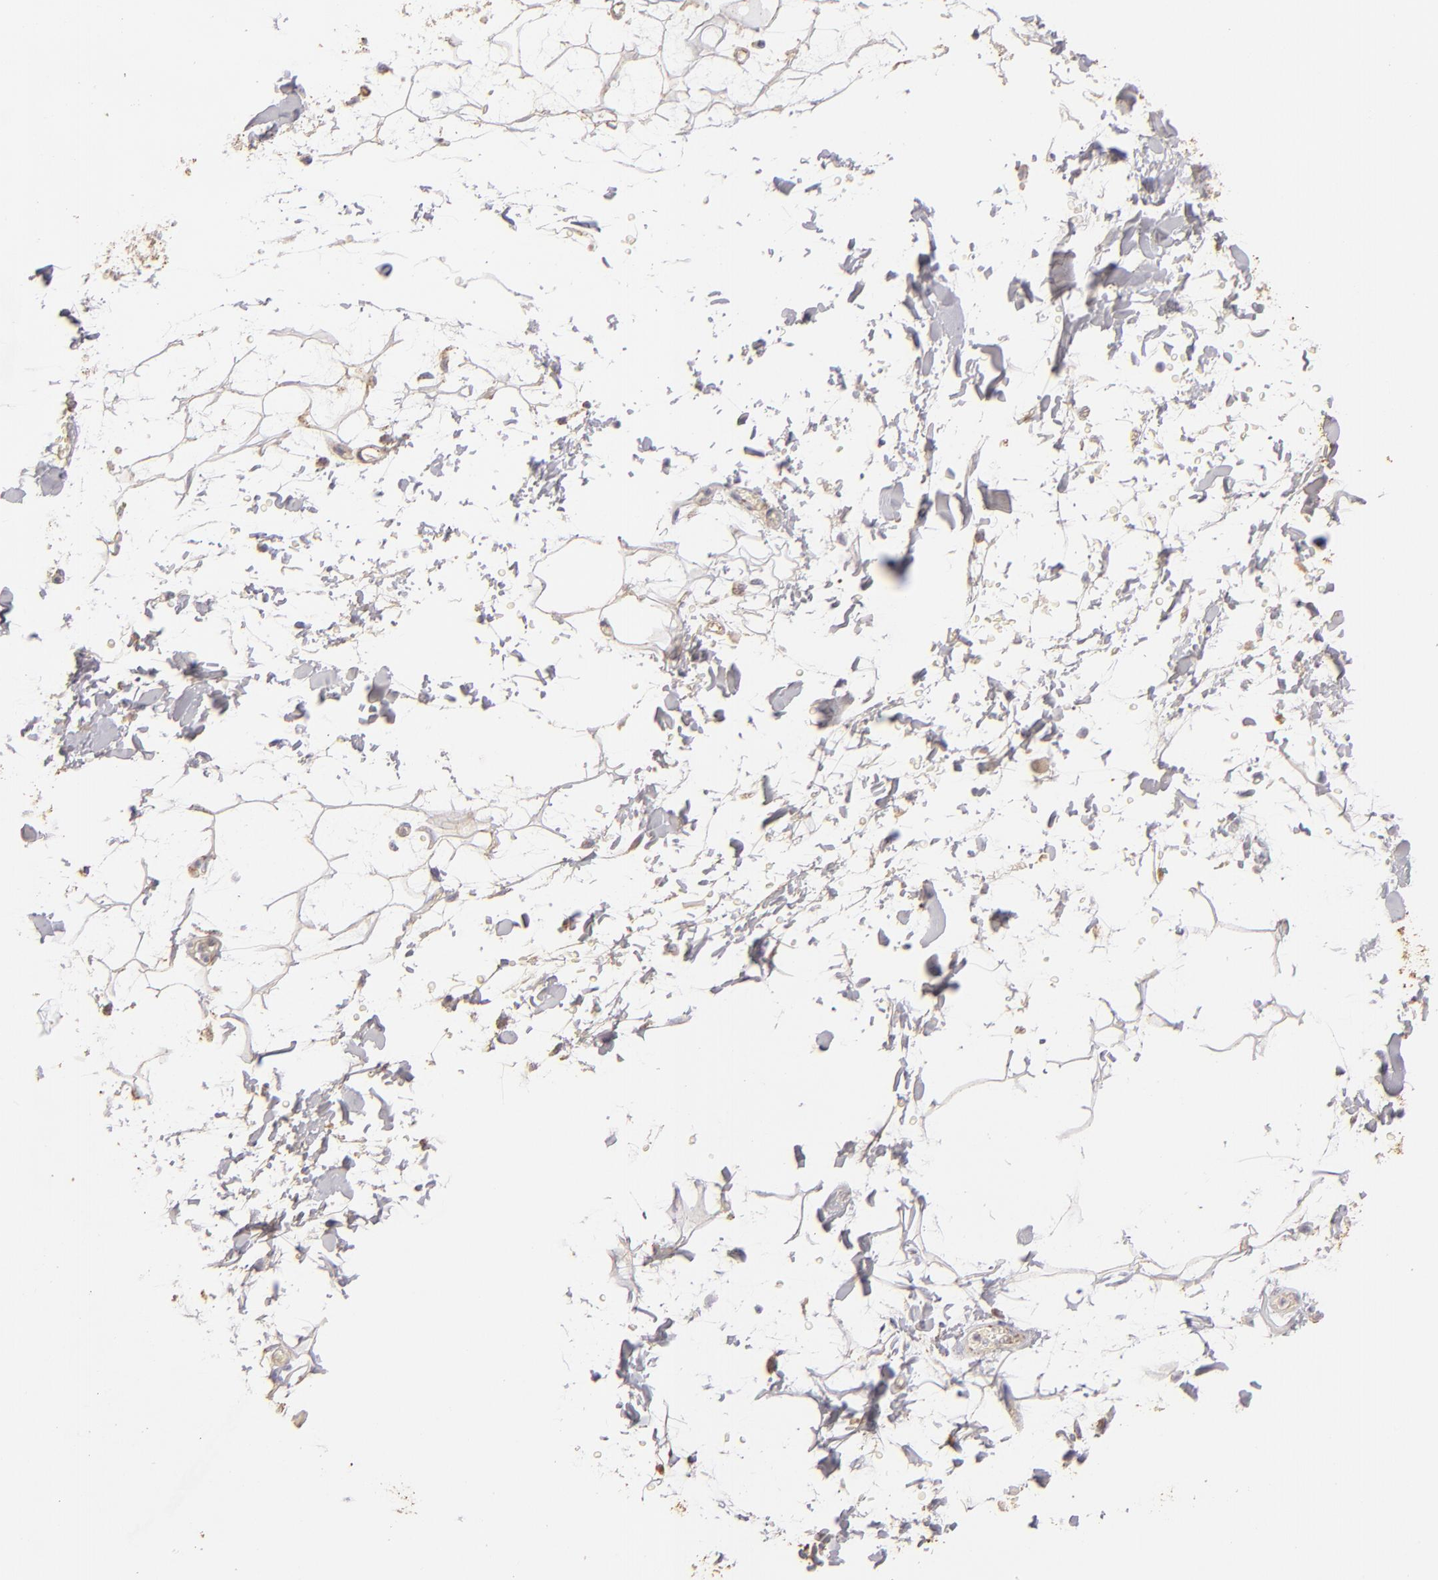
{"staining": {"intensity": "moderate", "quantity": "<25%", "location": "cytoplasmic/membranous"}, "tissue": "adipose tissue", "cell_type": "Adipocytes", "image_type": "normal", "snomed": [{"axis": "morphology", "description": "Normal tissue, NOS"}, {"axis": "topography", "description": "Soft tissue"}], "caption": "IHC image of unremarkable adipose tissue: adipose tissue stained using immunohistochemistry exhibits low levels of moderate protein expression localized specifically in the cytoplasmic/membranous of adipocytes, appearing as a cytoplasmic/membranous brown color.", "gene": "CFB", "patient": {"sex": "male", "age": 72}}